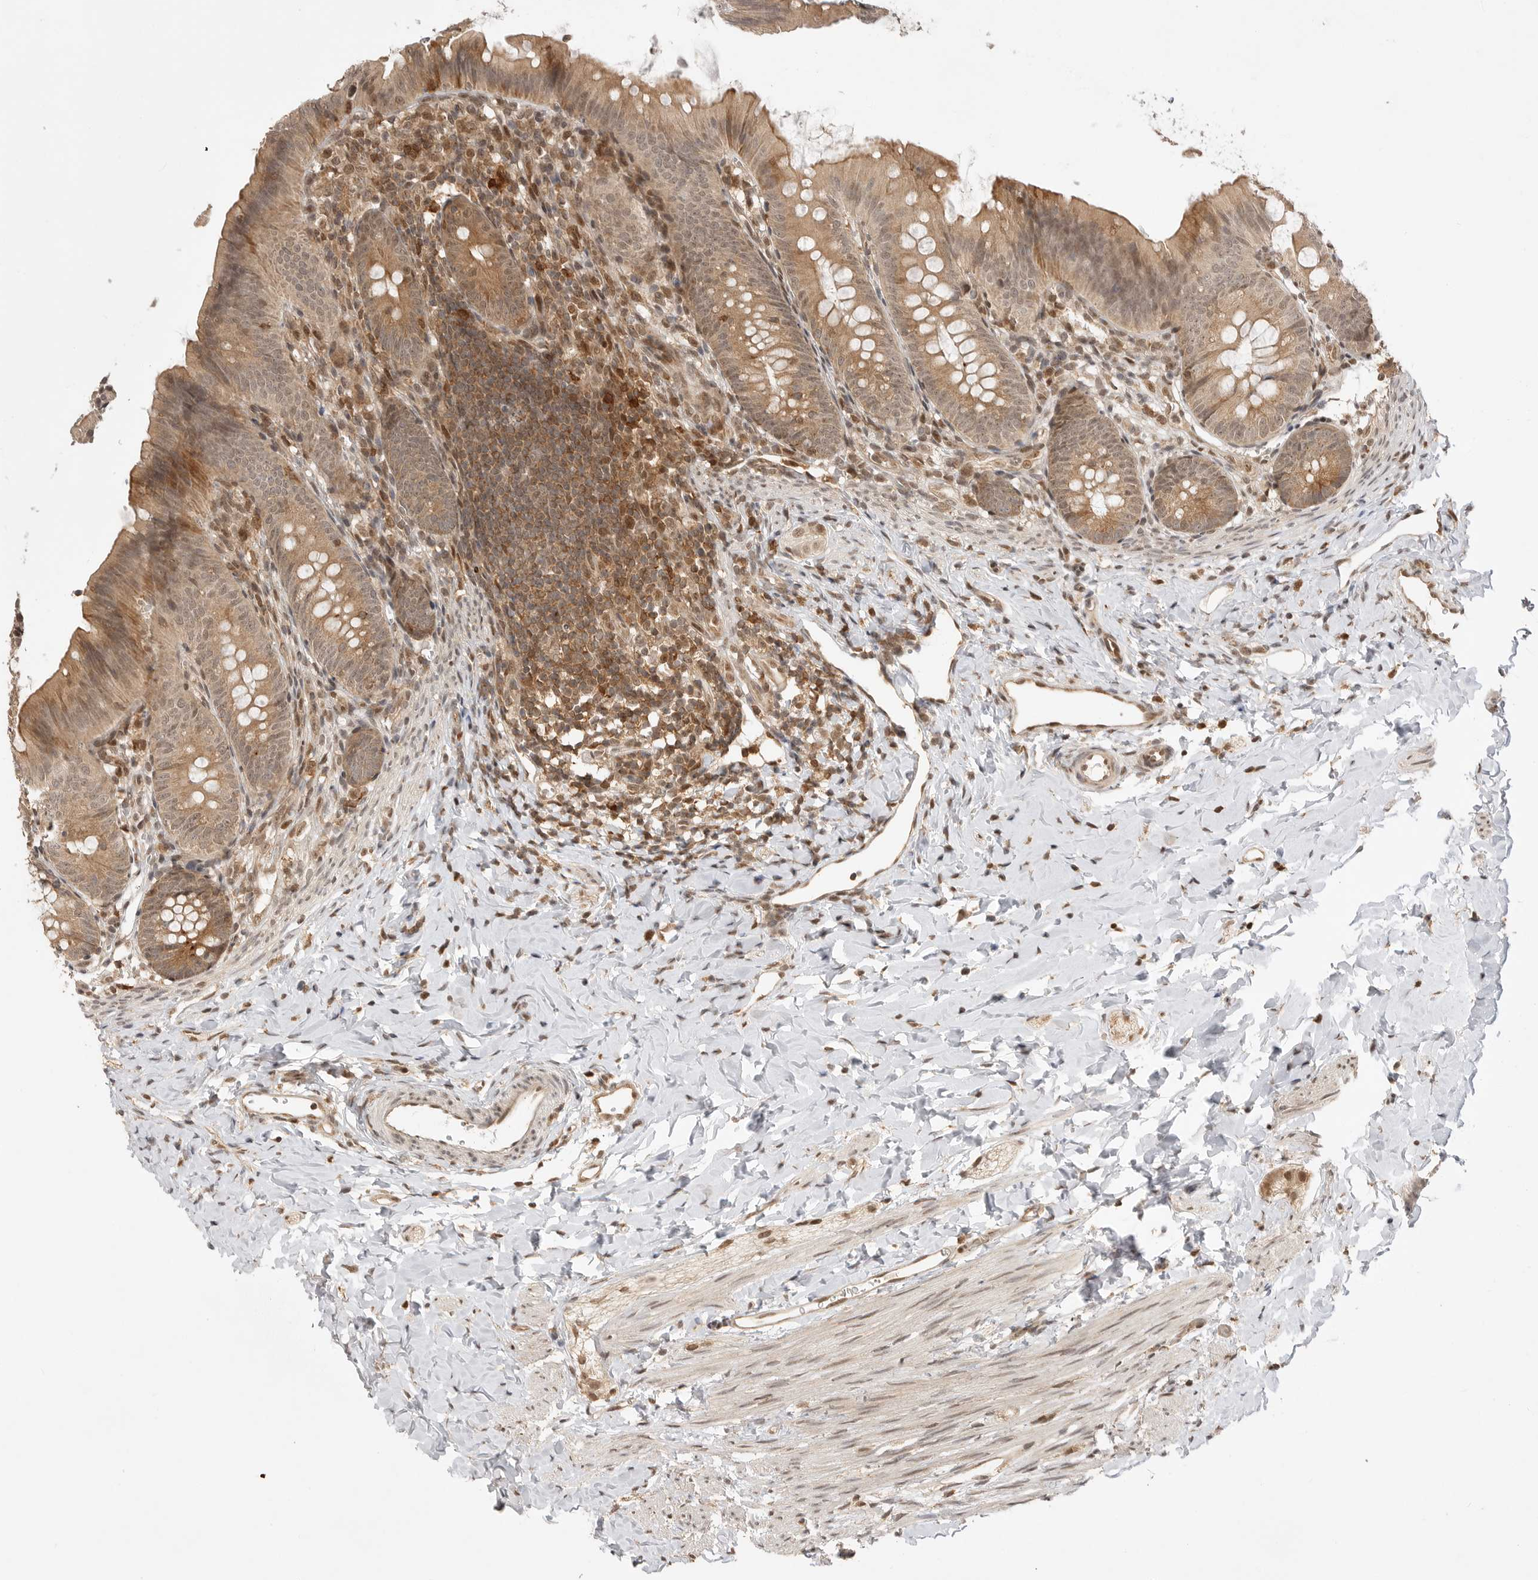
{"staining": {"intensity": "moderate", "quantity": ">75%", "location": "cytoplasmic/membranous"}, "tissue": "appendix", "cell_type": "Glandular cells", "image_type": "normal", "snomed": [{"axis": "morphology", "description": "Normal tissue, NOS"}, {"axis": "topography", "description": "Appendix"}], "caption": "Benign appendix demonstrates moderate cytoplasmic/membranous positivity in approximately >75% of glandular cells, visualized by immunohistochemistry. (Brightfield microscopy of DAB IHC at high magnification).", "gene": "ALKAL1", "patient": {"sex": "male", "age": 1}}